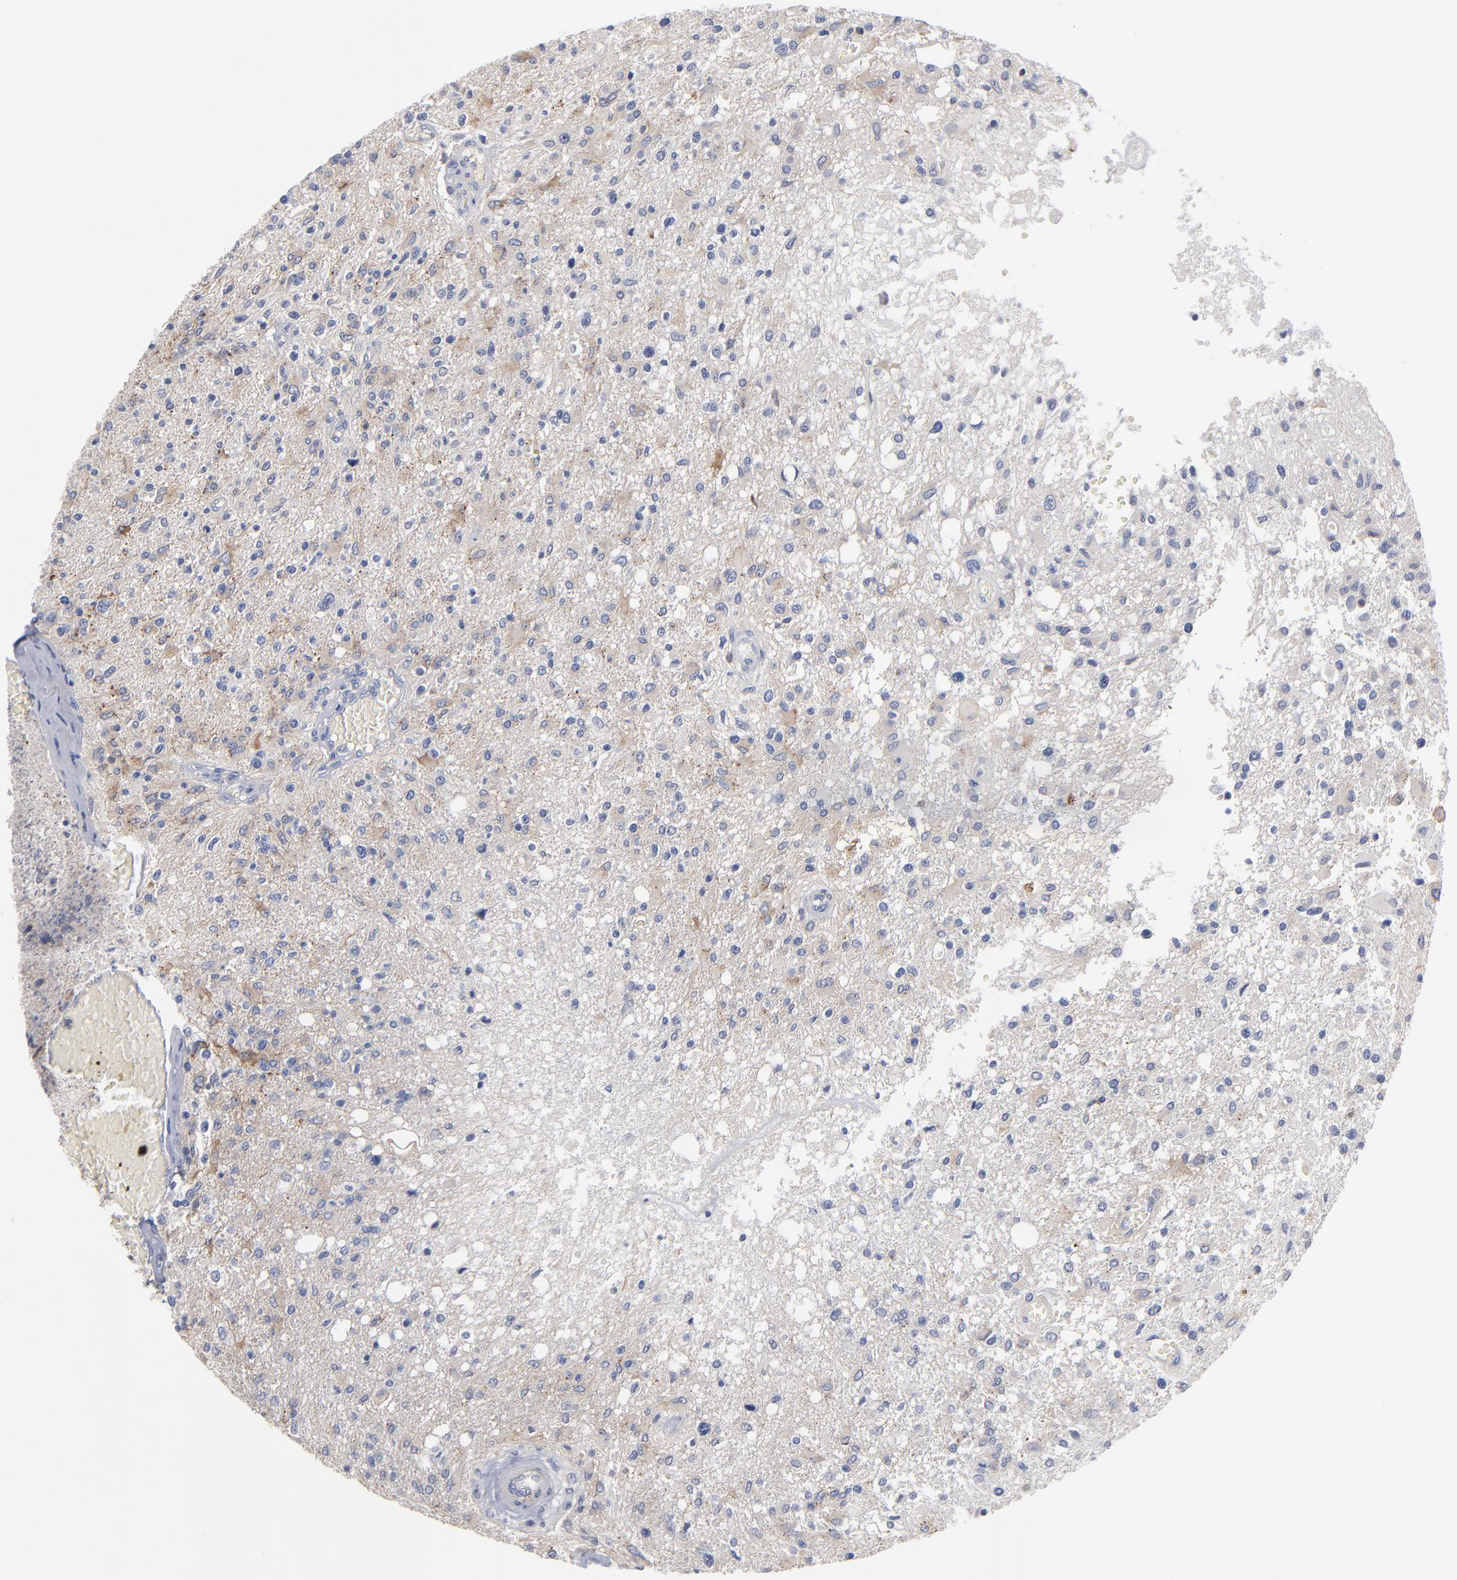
{"staining": {"intensity": "weak", "quantity": "25%-75%", "location": "cytoplasmic/membranous"}, "tissue": "glioma", "cell_type": "Tumor cells", "image_type": "cancer", "snomed": [{"axis": "morphology", "description": "Glioma, malignant, High grade"}, {"axis": "topography", "description": "Cerebral cortex"}], "caption": "Protein expression by immunohistochemistry demonstrates weak cytoplasmic/membranous positivity in approximately 25%-75% of tumor cells in high-grade glioma (malignant). Immunohistochemistry (ihc) stains the protein in brown and the nuclei are stained blue.", "gene": "PDLIM2", "patient": {"sex": "male", "age": 76}}